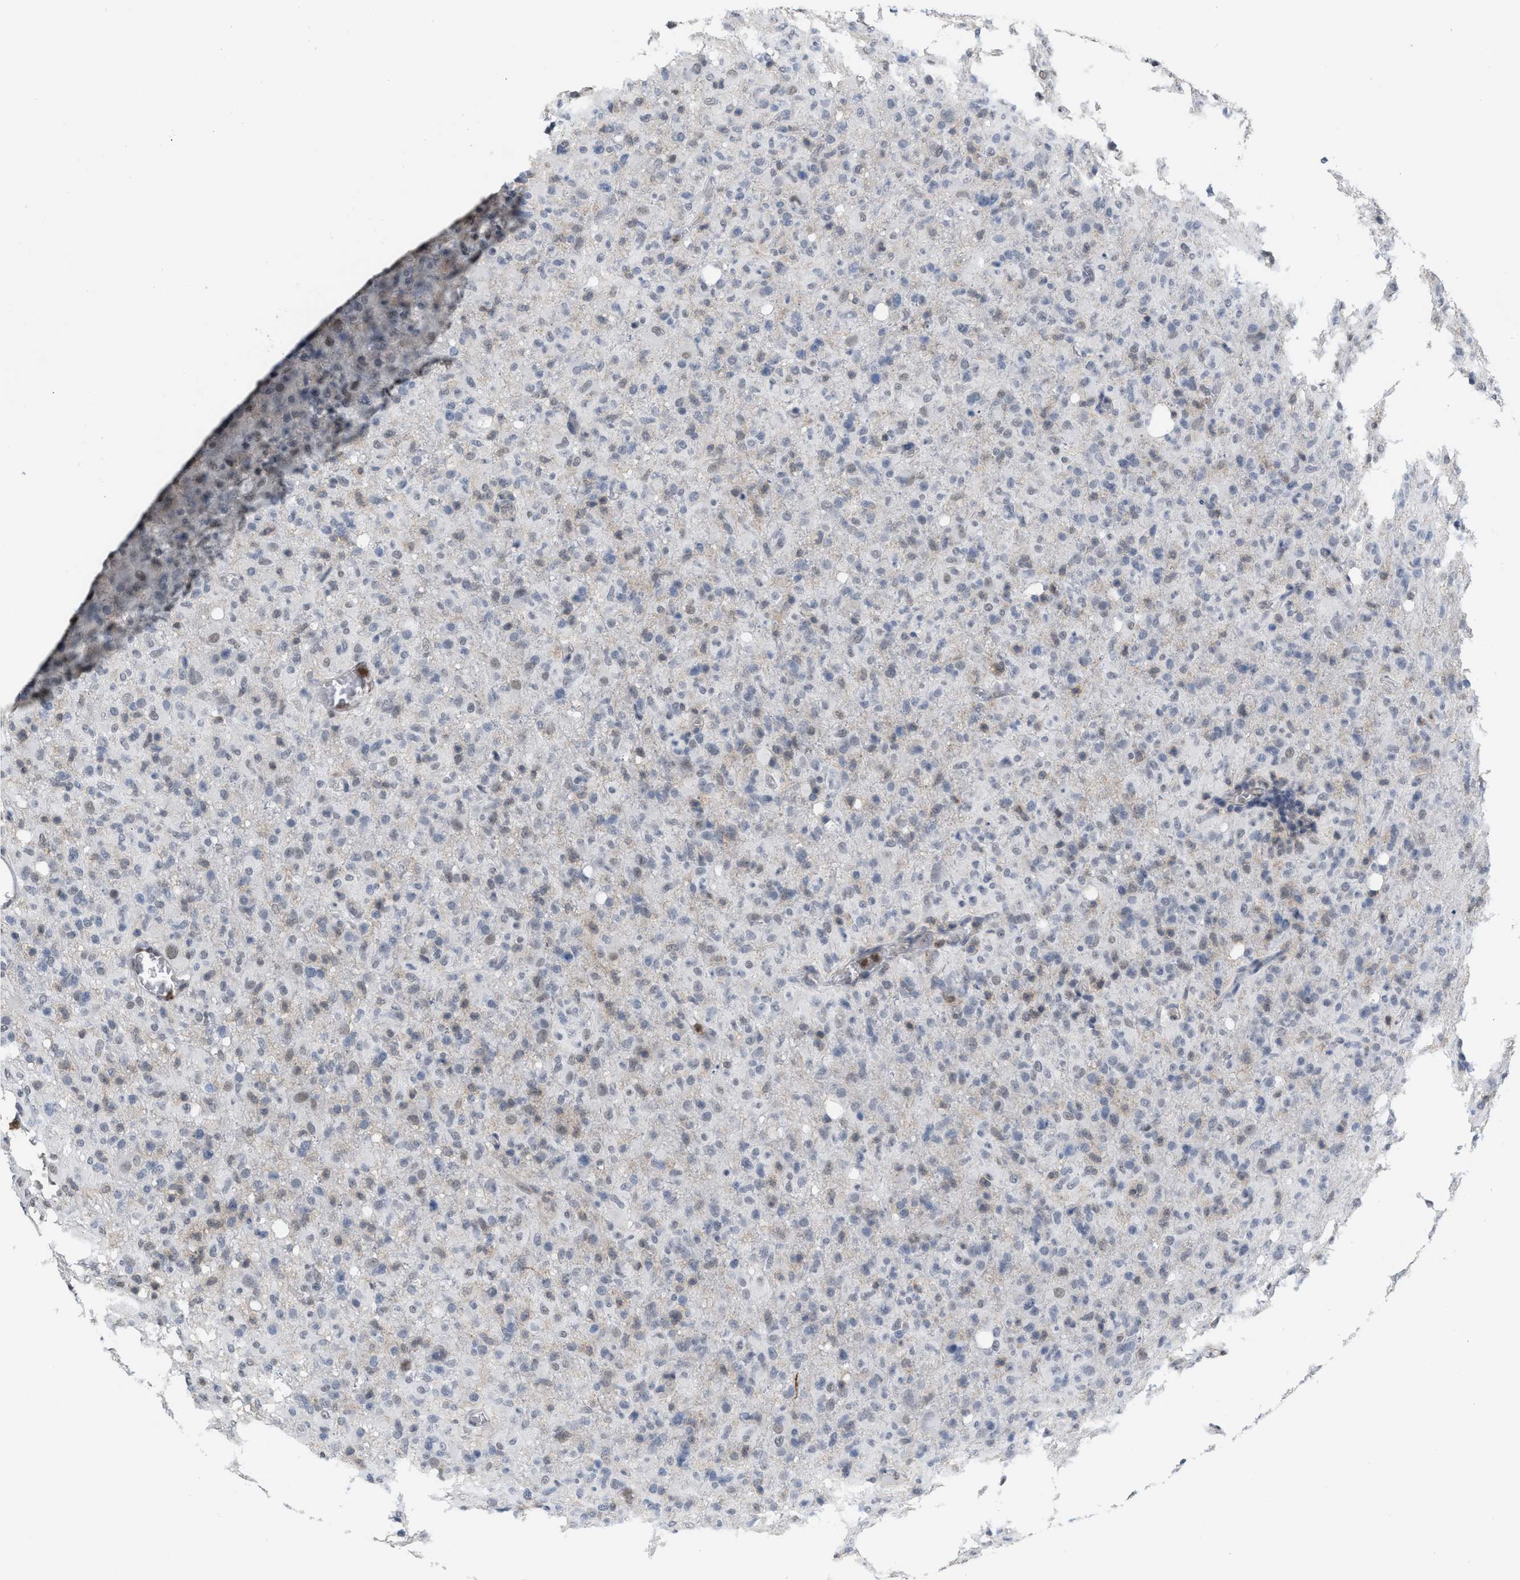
{"staining": {"intensity": "weak", "quantity": "25%-75%", "location": "cytoplasmic/membranous,nuclear"}, "tissue": "glioma", "cell_type": "Tumor cells", "image_type": "cancer", "snomed": [{"axis": "morphology", "description": "Glioma, malignant, High grade"}, {"axis": "topography", "description": "Brain"}], "caption": "High-power microscopy captured an immunohistochemistry (IHC) photomicrograph of malignant glioma (high-grade), revealing weak cytoplasmic/membranous and nuclear positivity in about 25%-75% of tumor cells.", "gene": "BAIAP2L1", "patient": {"sex": "female", "age": 57}}